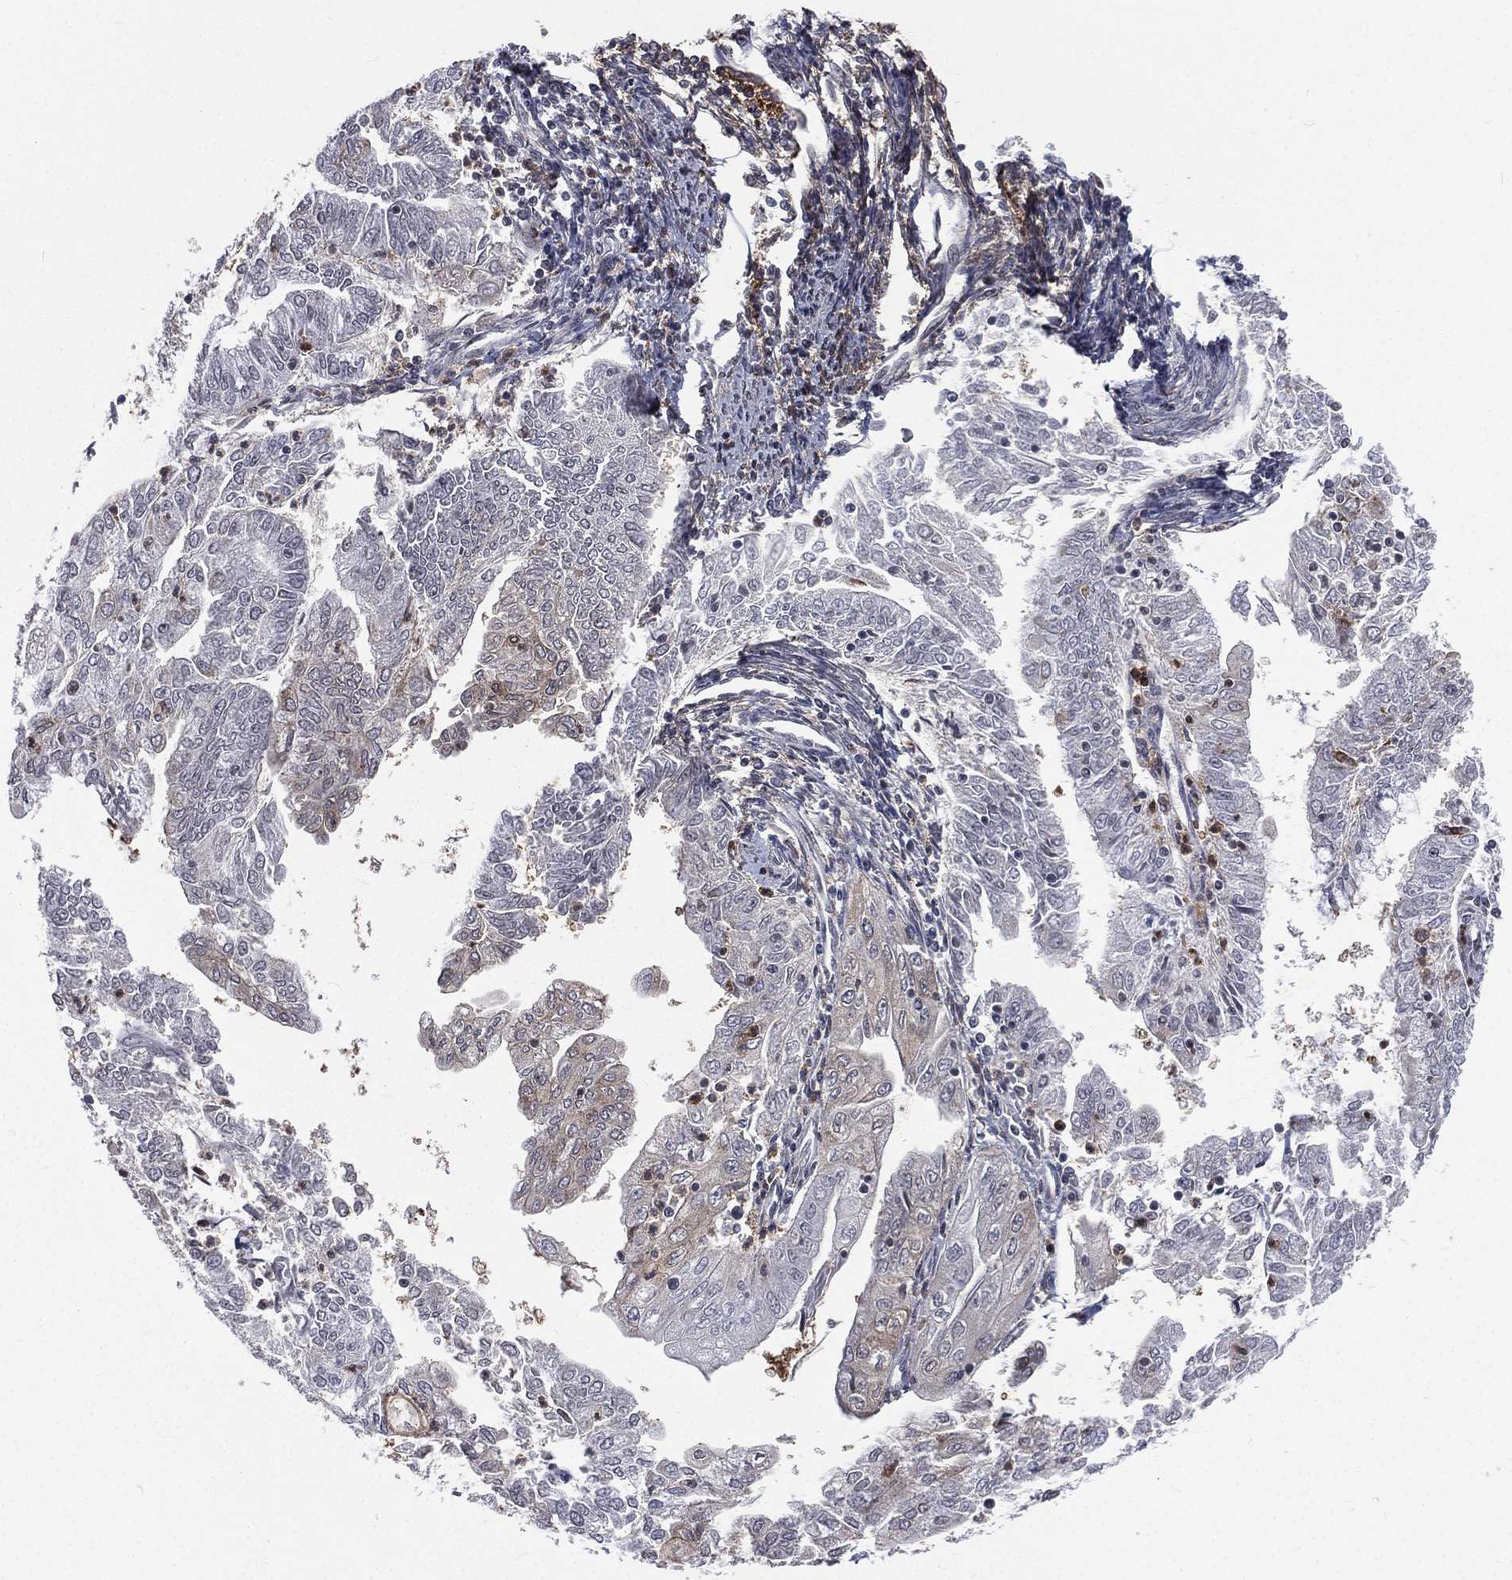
{"staining": {"intensity": "moderate", "quantity": "<25%", "location": "cytoplasmic/membranous"}, "tissue": "endometrial cancer", "cell_type": "Tumor cells", "image_type": "cancer", "snomed": [{"axis": "morphology", "description": "Adenocarcinoma, NOS"}, {"axis": "topography", "description": "Endometrium"}], "caption": "Endometrial adenocarcinoma stained with IHC displays moderate cytoplasmic/membranous expression in approximately <25% of tumor cells.", "gene": "BASP1", "patient": {"sex": "female", "age": 56}}